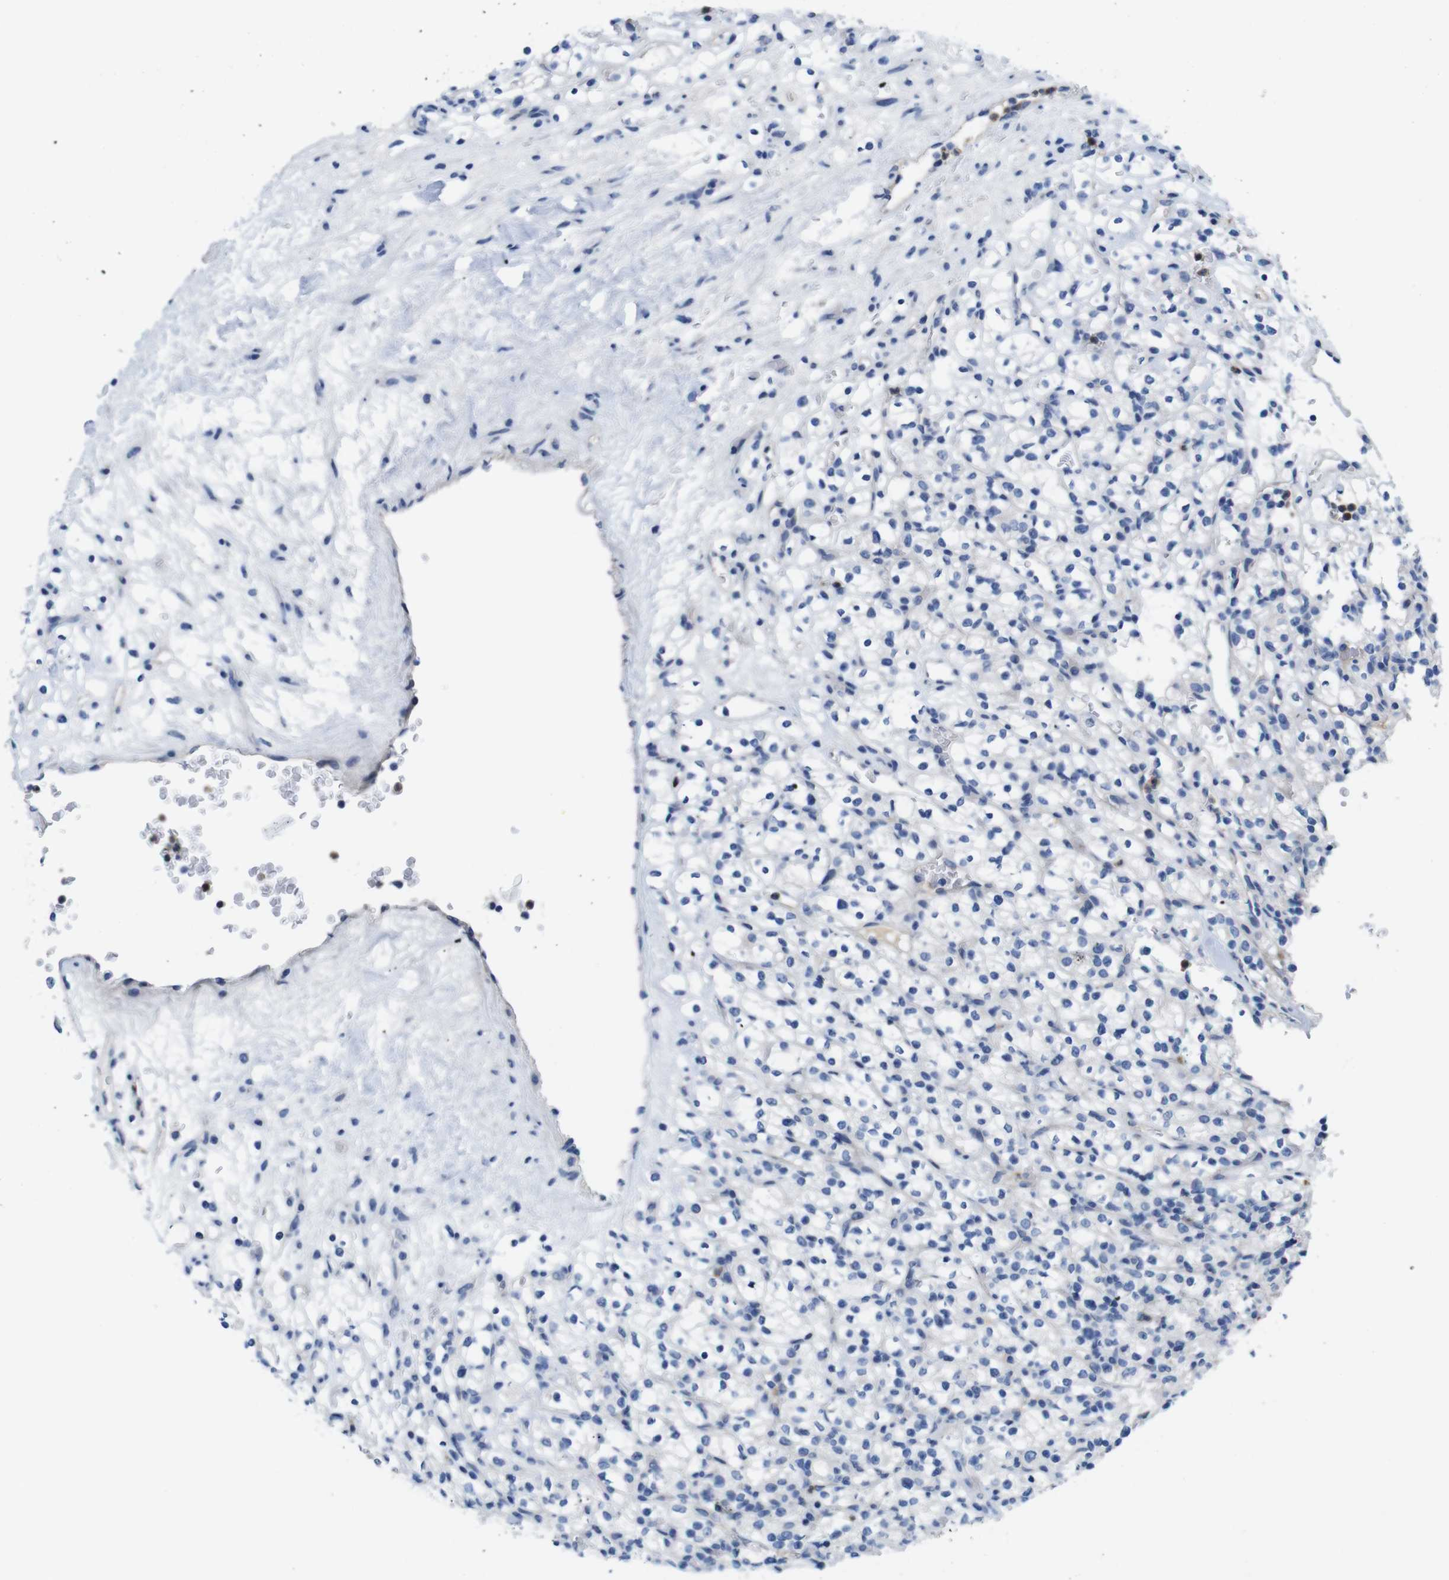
{"staining": {"intensity": "negative", "quantity": "none", "location": "none"}, "tissue": "renal cancer", "cell_type": "Tumor cells", "image_type": "cancer", "snomed": [{"axis": "morphology", "description": "Normal tissue, NOS"}, {"axis": "morphology", "description": "Adenocarcinoma, NOS"}, {"axis": "topography", "description": "Kidney"}], "caption": "The photomicrograph shows no staining of tumor cells in renal cancer.", "gene": "C1RL", "patient": {"sex": "female", "age": 72}}